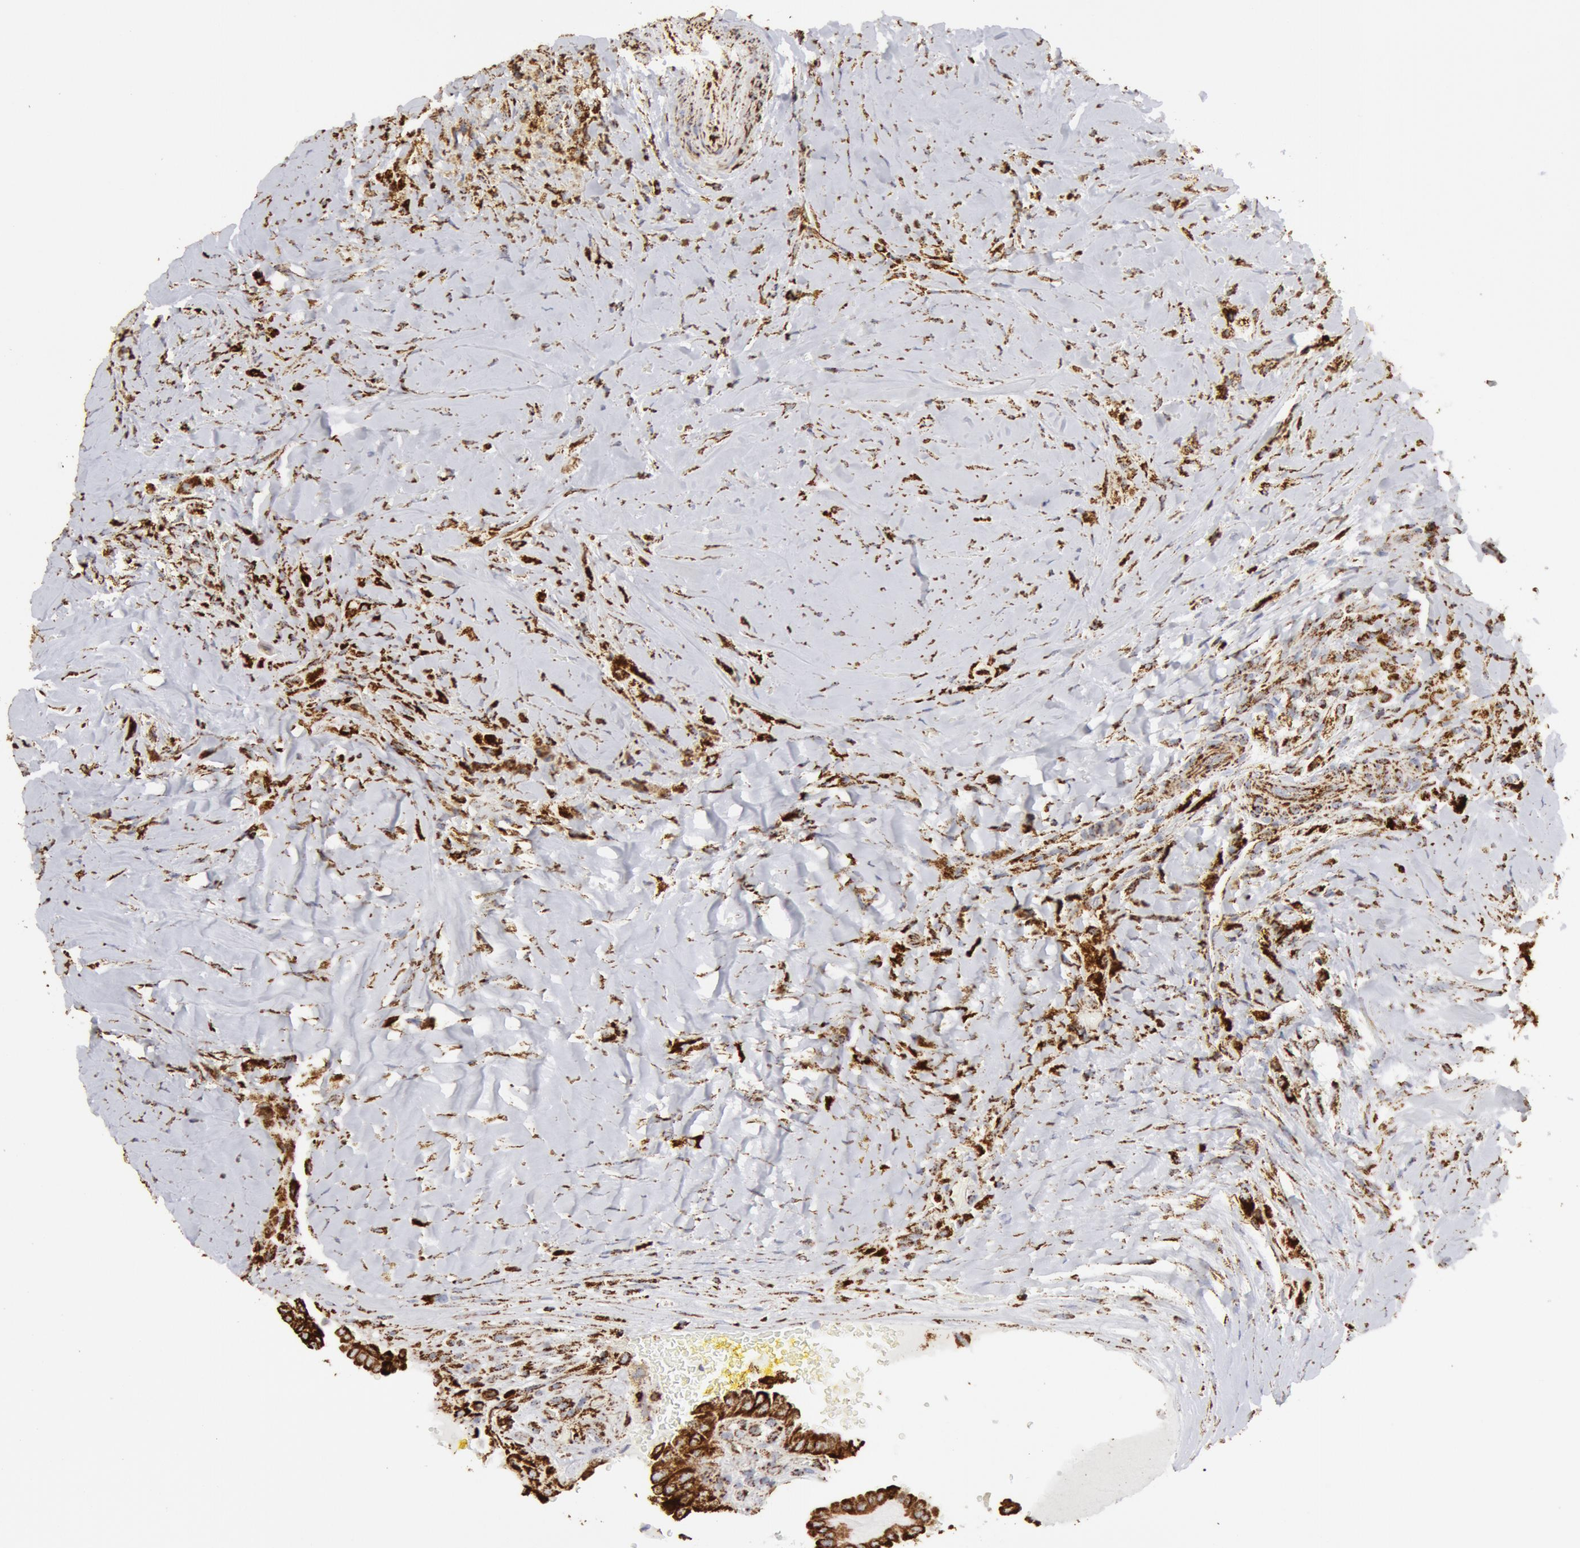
{"staining": {"intensity": "strong", "quantity": ">75%", "location": "cytoplasmic/membranous"}, "tissue": "thyroid cancer", "cell_type": "Tumor cells", "image_type": "cancer", "snomed": [{"axis": "morphology", "description": "Papillary adenocarcinoma, NOS"}, {"axis": "topography", "description": "Thyroid gland"}], "caption": "This is a micrograph of immunohistochemistry (IHC) staining of papillary adenocarcinoma (thyroid), which shows strong positivity in the cytoplasmic/membranous of tumor cells.", "gene": "ATP5F1B", "patient": {"sex": "male", "age": 87}}